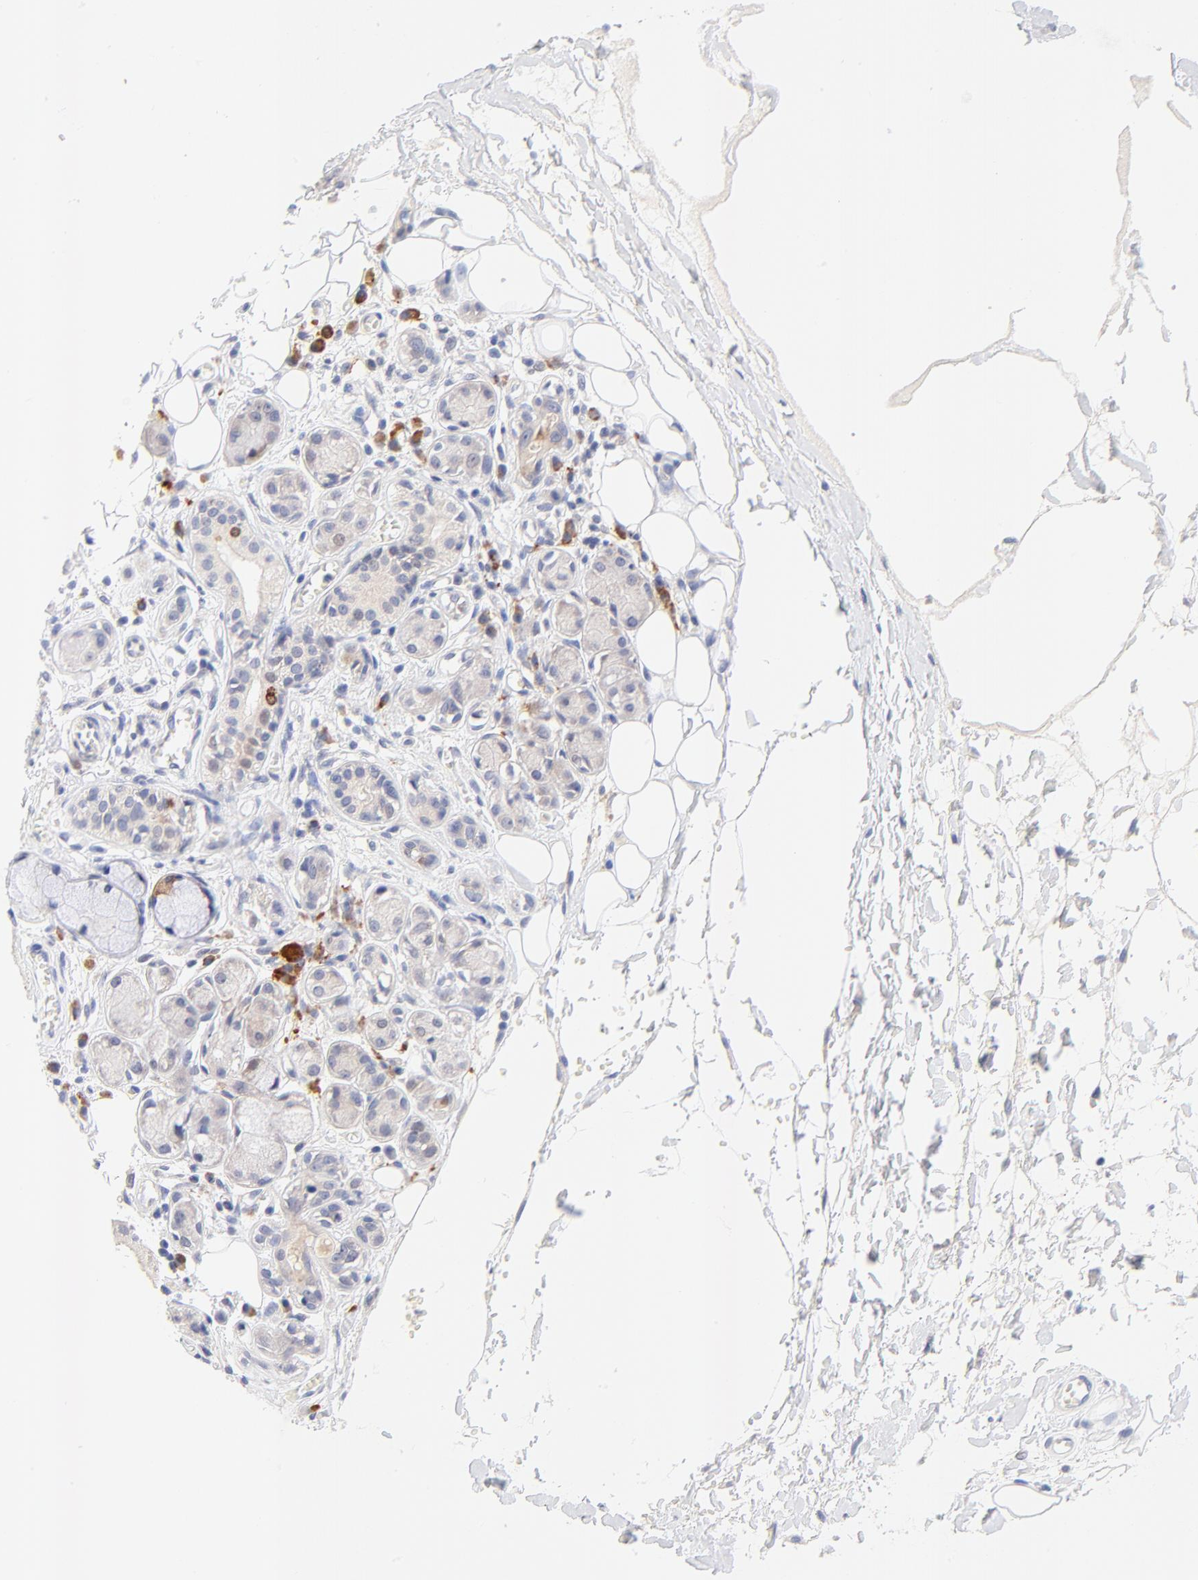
{"staining": {"intensity": "negative", "quantity": "none", "location": "none"}, "tissue": "adipose tissue", "cell_type": "Adipocytes", "image_type": "normal", "snomed": [{"axis": "morphology", "description": "Normal tissue, NOS"}, {"axis": "morphology", "description": "Inflammation, NOS"}, {"axis": "topography", "description": "Salivary gland"}, {"axis": "topography", "description": "Peripheral nerve tissue"}], "caption": "The micrograph reveals no significant positivity in adipocytes of adipose tissue.", "gene": "AFF2", "patient": {"sex": "female", "age": 75}}